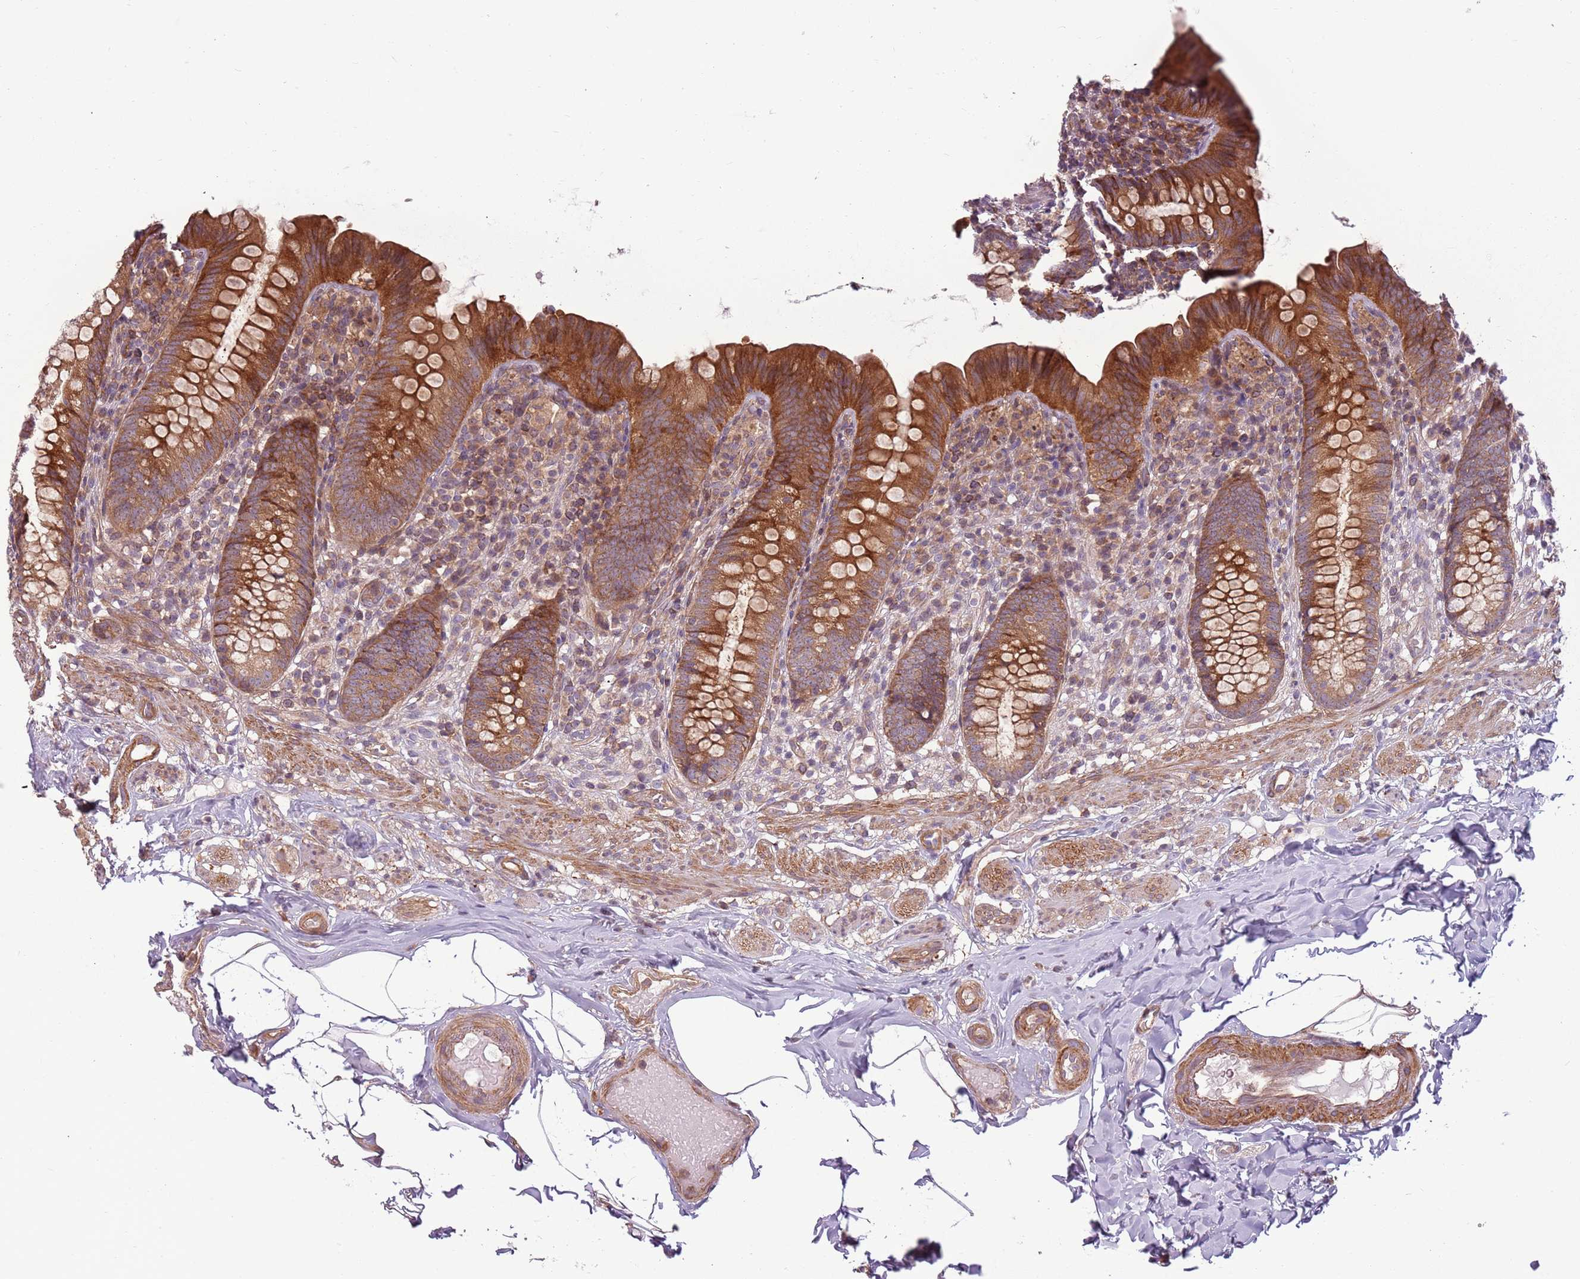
{"staining": {"intensity": "strong", "quantity": ">75%", "location": "cytoplasmic/membranous"}, "tissue": "appendix", "cell_type": "Glandular cells", "image_type": "normal", "snomed": [{"axis": "morphology", "description": "Normal tissue, NOS"}, {"axis": "topography", "description": "Appendix"}], "caption": "Immunohistochemical staining of normal human appendix shows strong cytoplasmic/membranous protein expression in approximately >75% of glandular cells.", "gene": "RPL21", "patient": {"sex": "male", "age": 55}}